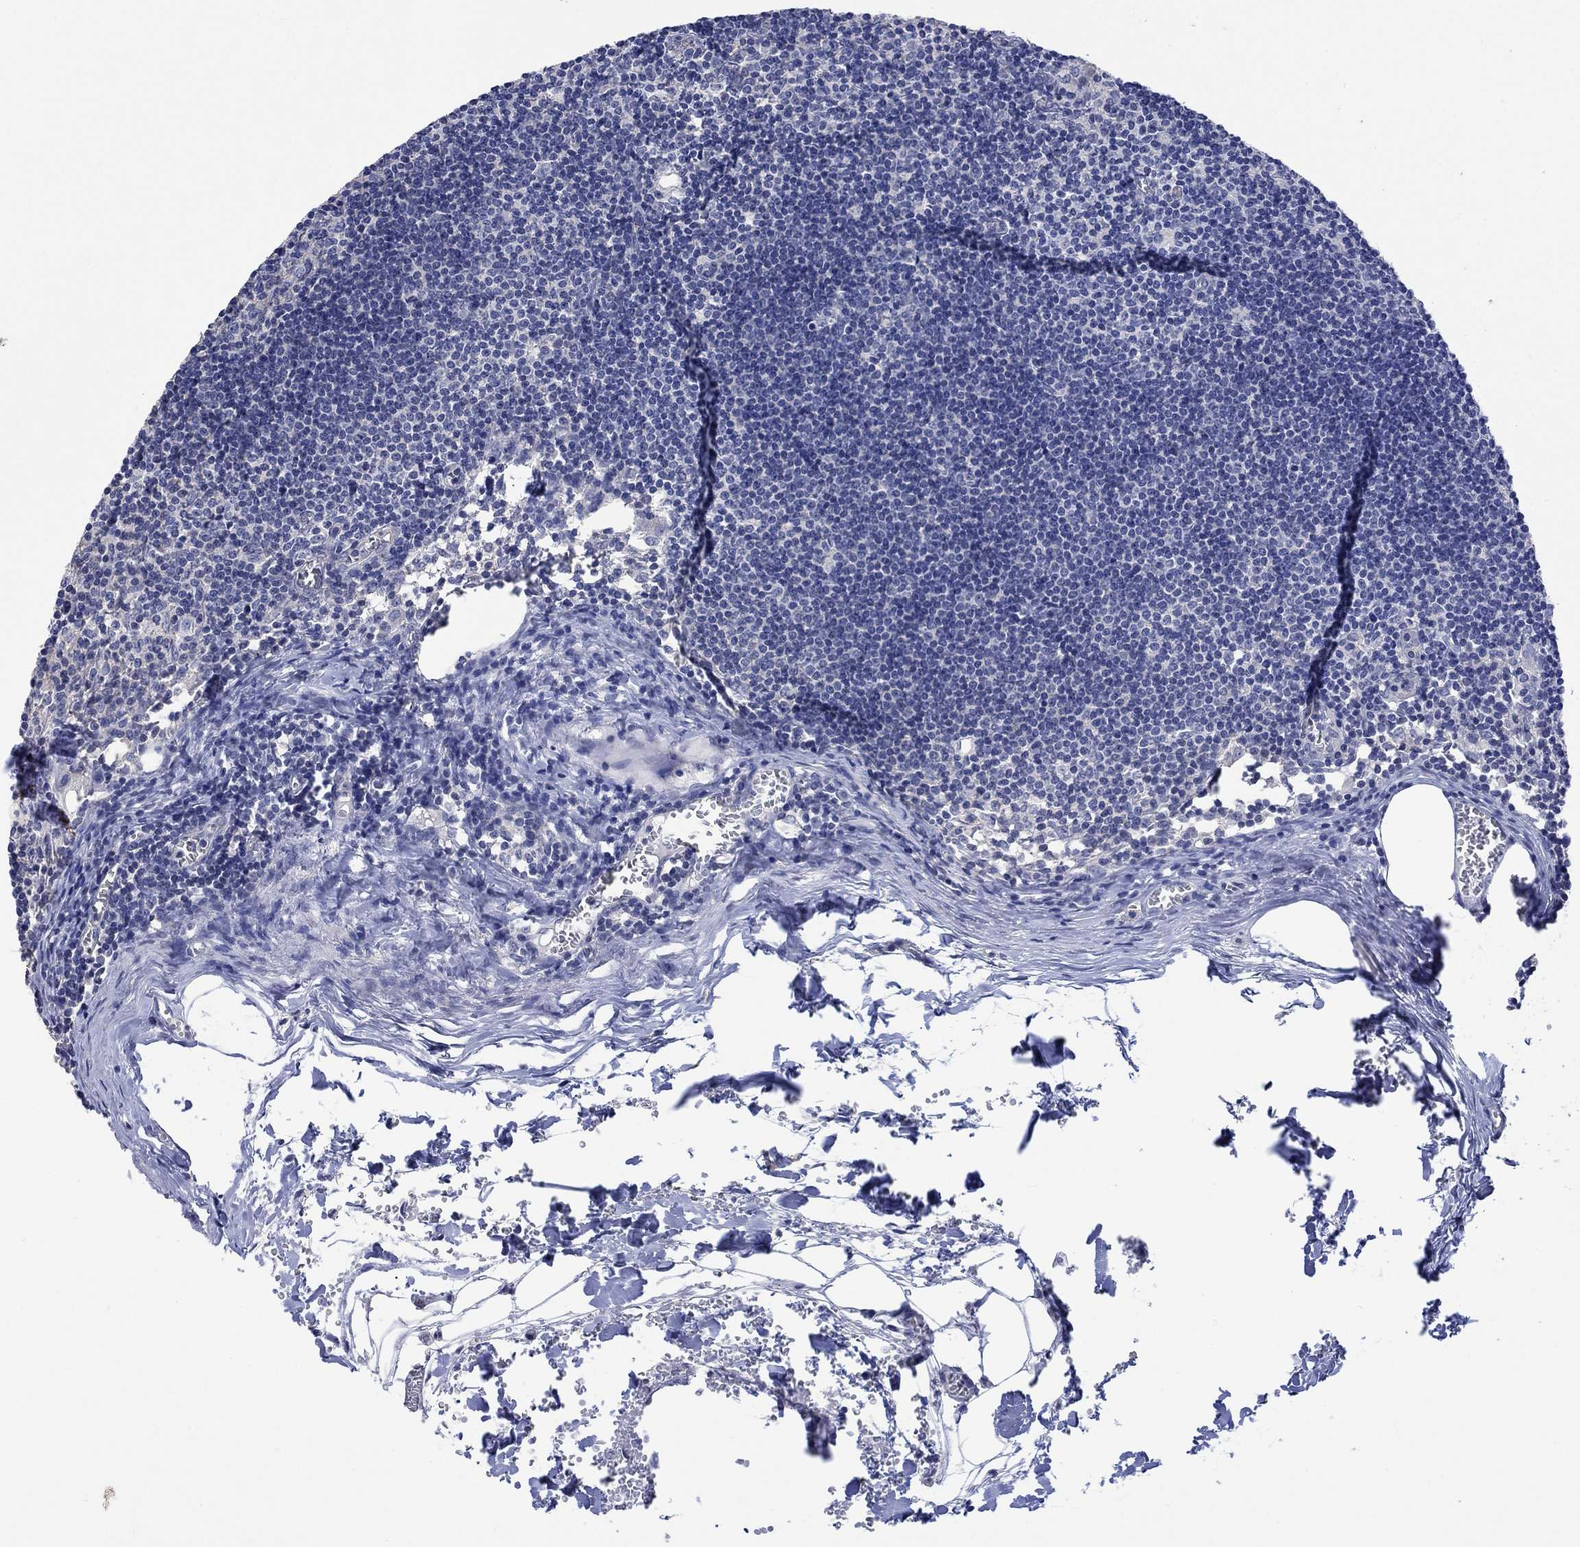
{"staining": {"intensity": "negative", "quantity": "none", "location": "none"}, "tissue": "lymph node", "cell_type": "Germinal center cells", "image_type": "normal", "snomed": [{"axis": "morphology", "description": "Normal tissue, NOS"}, {"axis": "topography", "description": "Lymph node"}], "caption": "High power microscopy histopathology image of an IHC image of benign lymph node, revealing no significant positivity in germinal center cells.", "gene": "AGRP", "patient": {"sex": "male", "age": 59}}